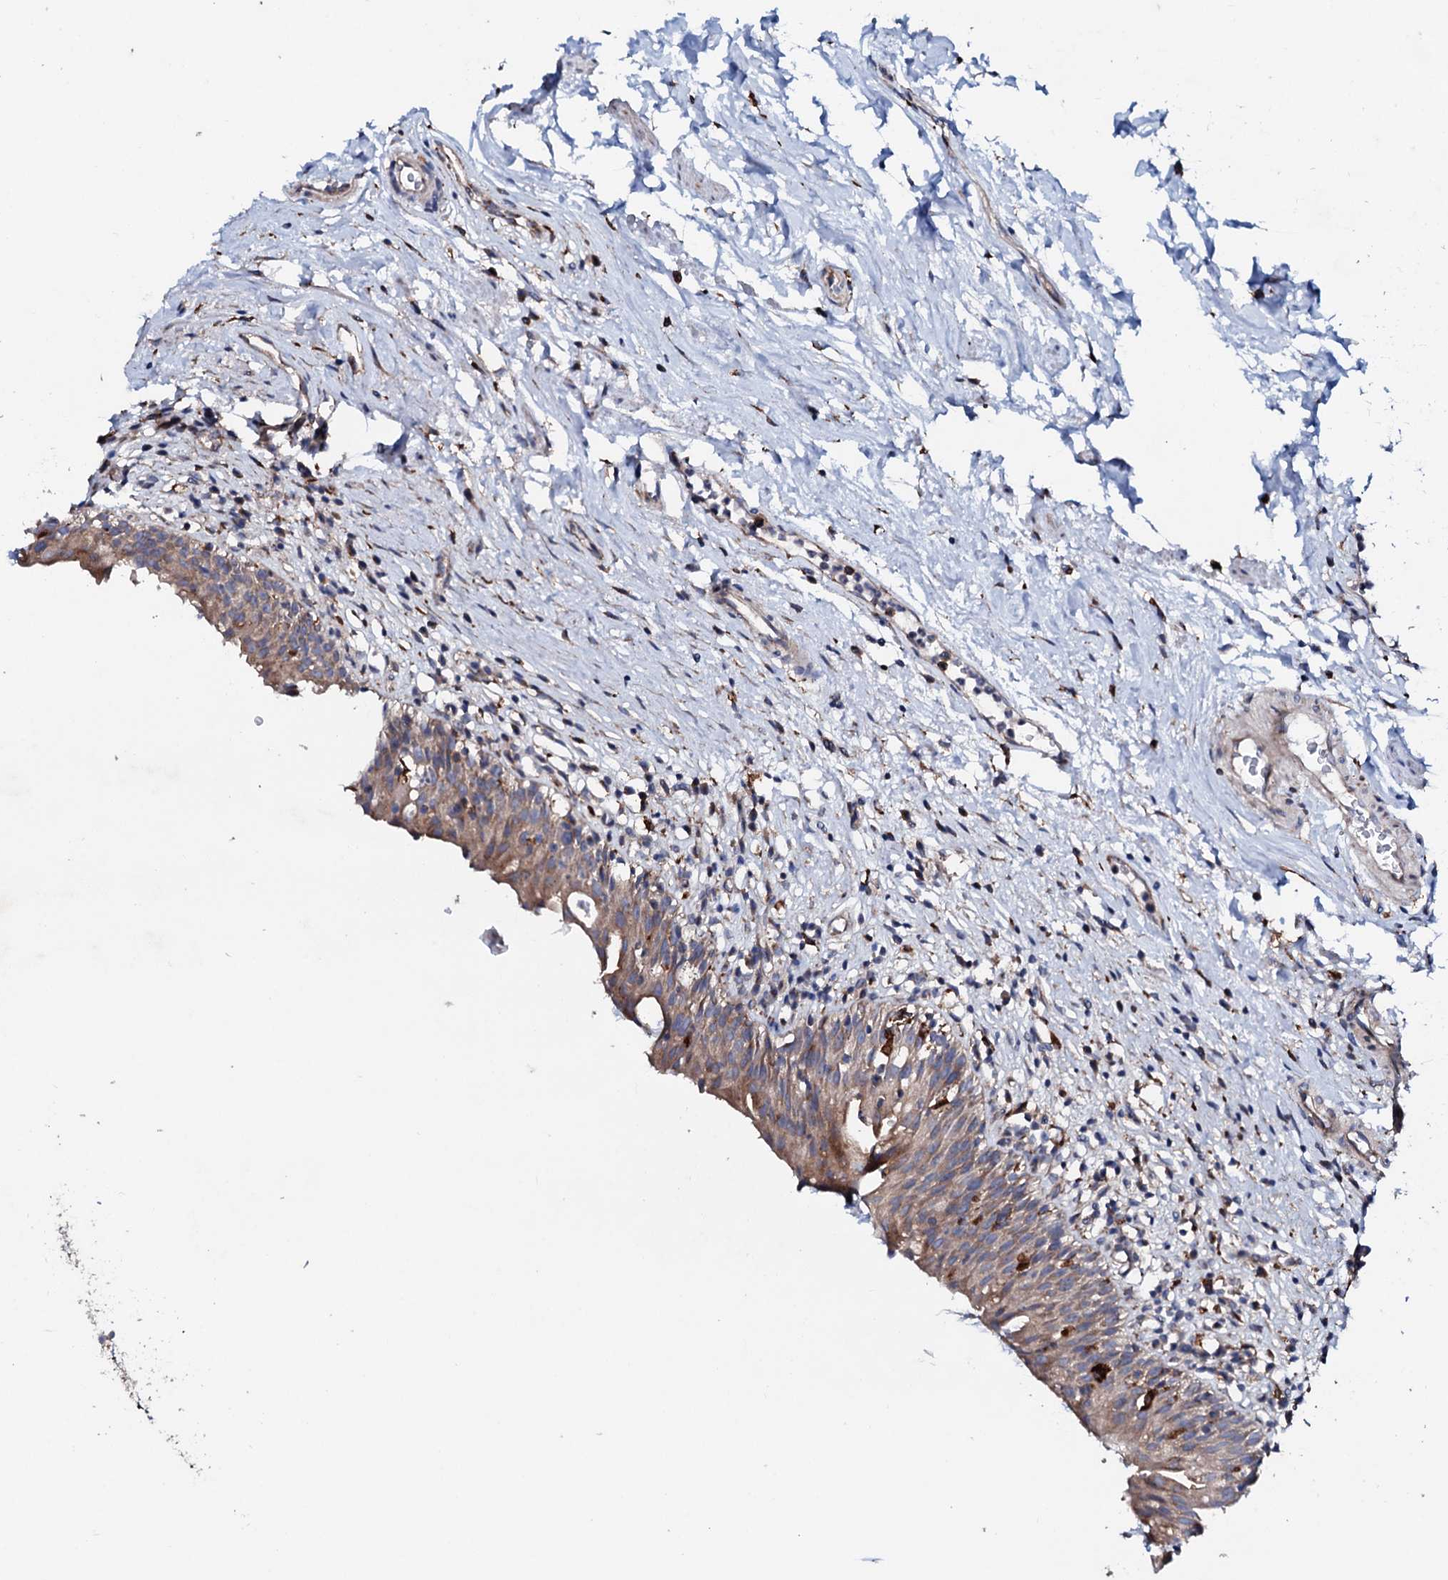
{"staining": {"intensity": "moderate", "quantity": ">75%", "location": "cytoplasmic/membranous"}, "tissue": "urinary bladder", "cell_type": "Urothelial cells", "image_type": "normal", "snomed": [{"axis": "morphology", "description": "Normal tissue, NOS"}, {"axis": "morphology", "description": "Inflammation, NOS"}, {"axis": "topography", "description": "Urinary bladder"}], "caption": "High-power microscopy captured an immunohistochemistry (IHC) image of normal urinary bladder, revealing moderate cytoplasmic/membranous staining in approximately >75% of urothelial cells.", "gene": "P2RX4", "patient": {"sex": "male", "age": 63}}